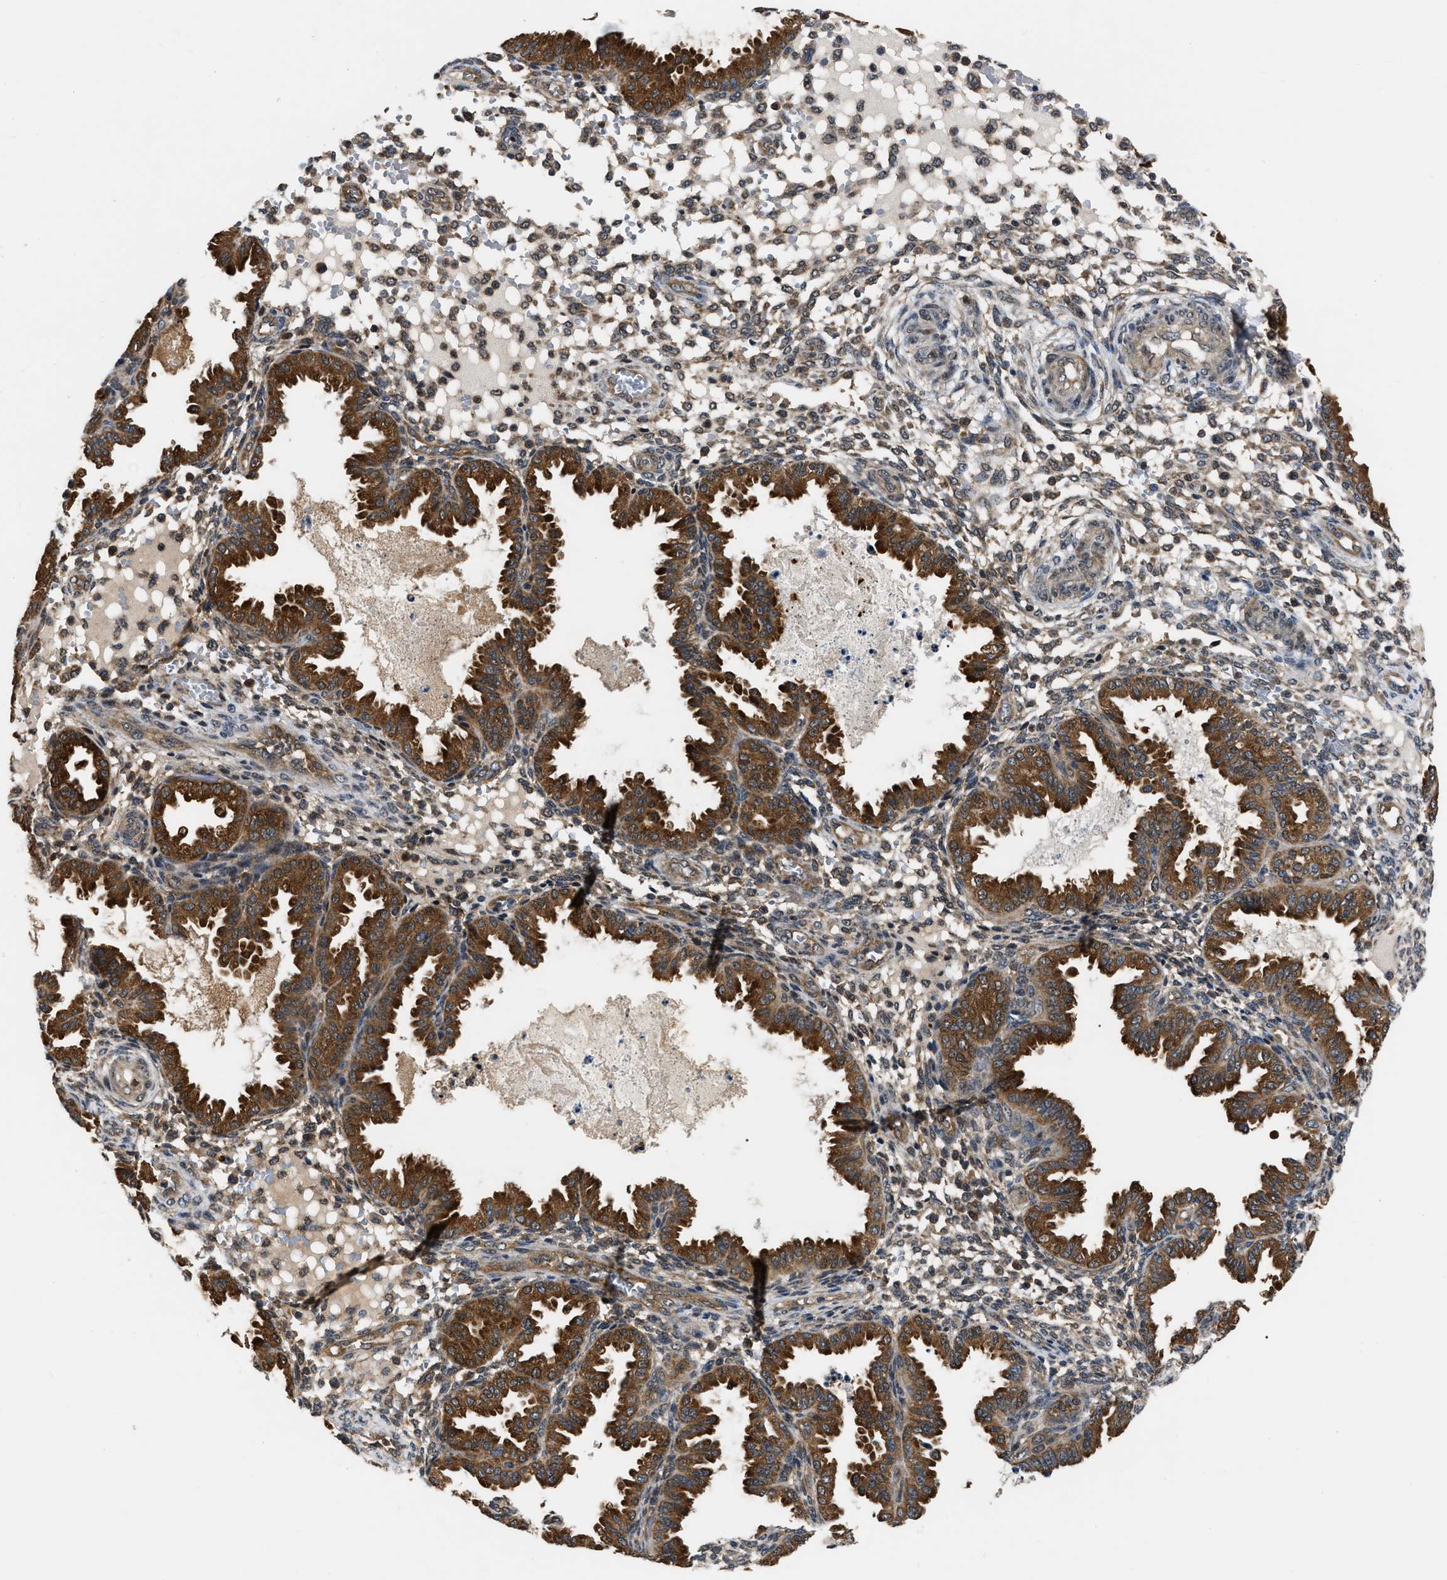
{"staining": {"intensity": "moderate", "quantity": "<25%", "location": "cytoplasmic/membranous"}, "tissue": "endometrium", "cell_type": "Cells in endometrial stroma", "image_type": "normal", "snomed": [{"axis": "morphology", "description": "Normal tissue, NOS"}, {"axis": "topography", "description": "Endometrium"}], "caption": "Immunohistochemistry (IHC) micrograph of unremarkable endometrium stained for a protein (brown), which shows low levels of moderate cytoplasmic/membranous expression in about <25% of cells in endometrial stroma.", "gene": "GET4", "patient": {"sex": "female", "age": 33}}